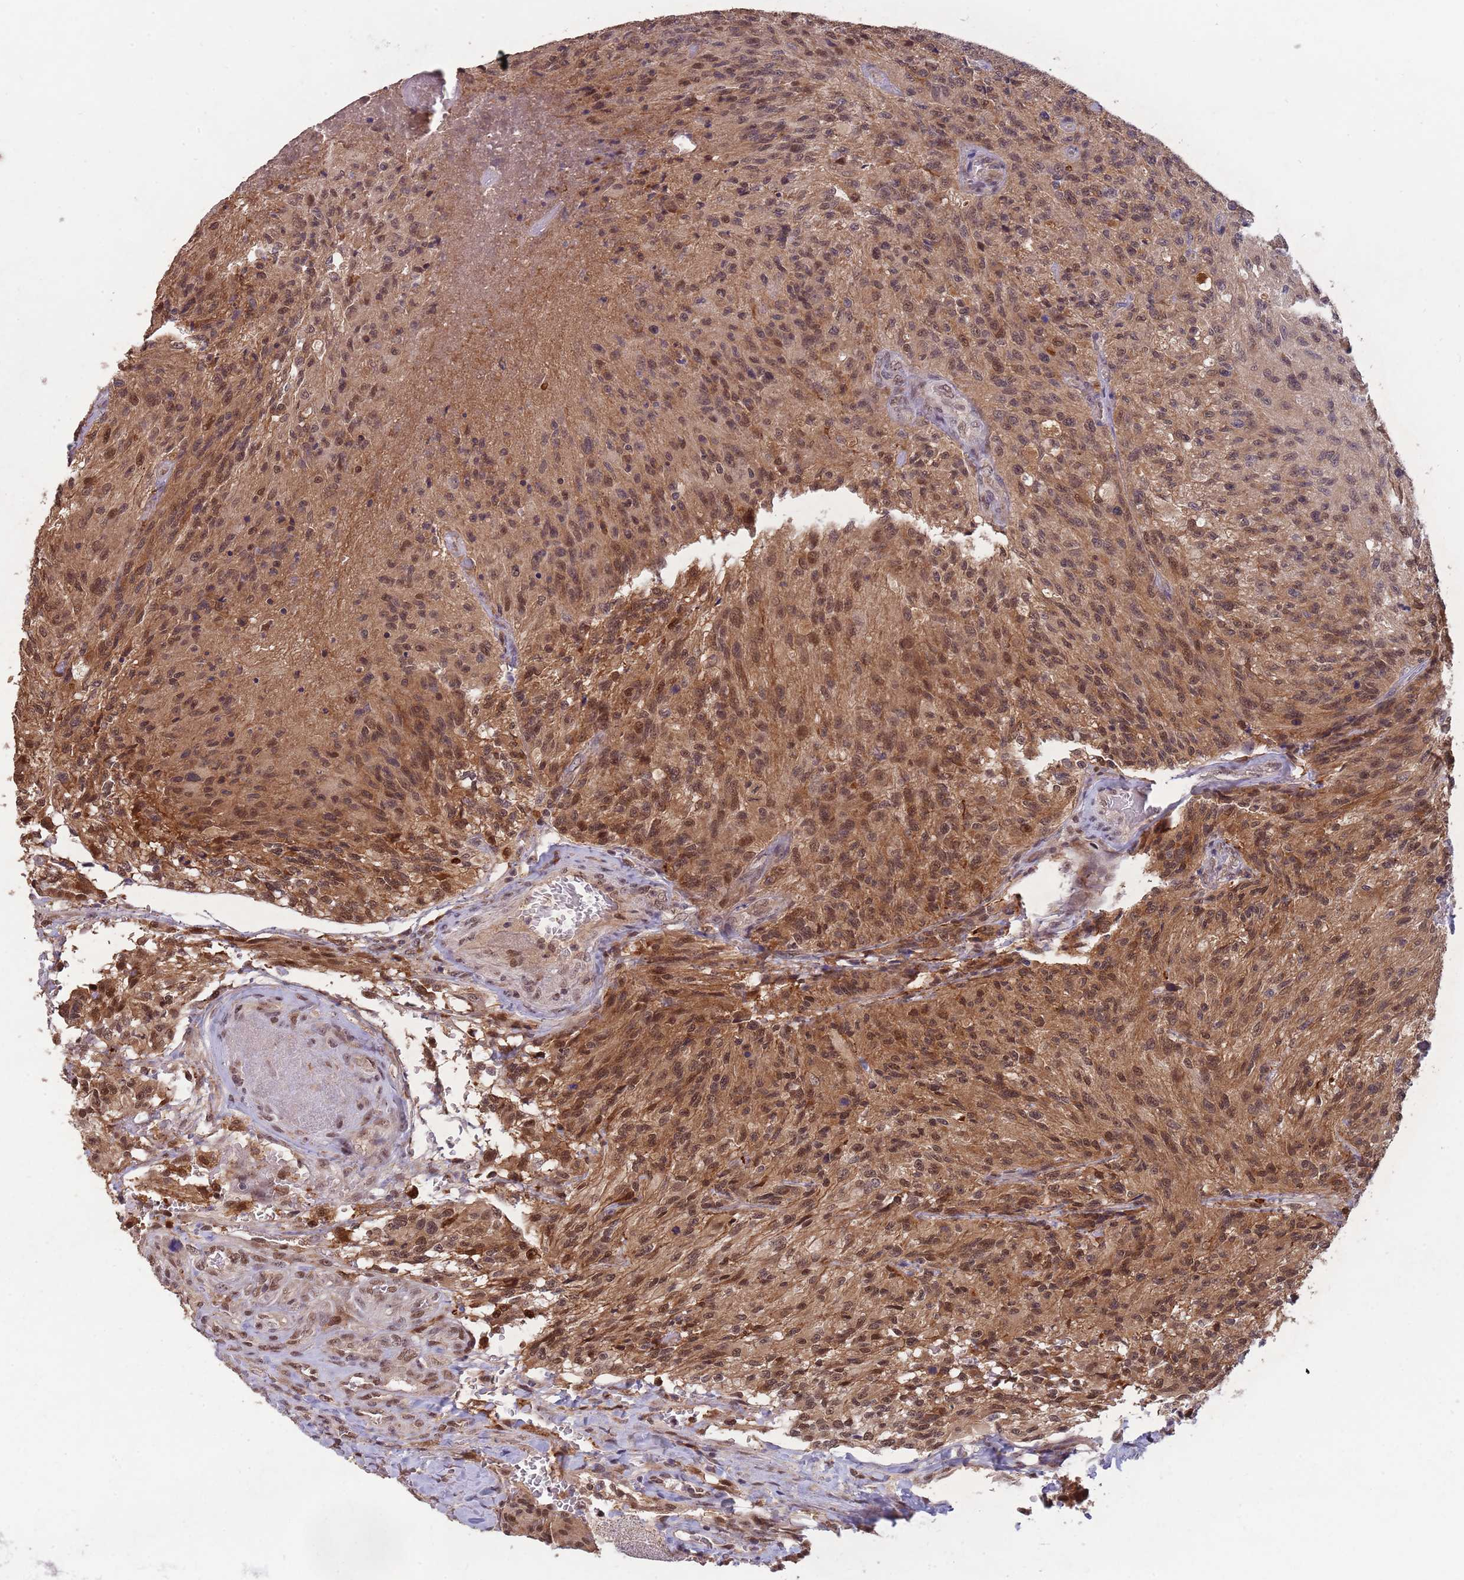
{"staining": {"intensity": "moderate", "quantity": ">75%", "location": "cytoplasmic/membranous,nuclear"}, "tissue": "glioma", "cell_type": "Tumor cells", "image_type": "cancer", "snomed": [{"axis": "morphology", "description": "Normal tissue, NOS"}, {"axis": "morphology", "description": "Glioma, malignant, High grade"}, {"axis": "topography", "description": "Cerebral cortex"}], "caption": "Glioma stained with a protein marker demonstrates moderate staining in tumor cells.", "gene": "ZNF639", "patient": {"sex": "male", "age": 56}}